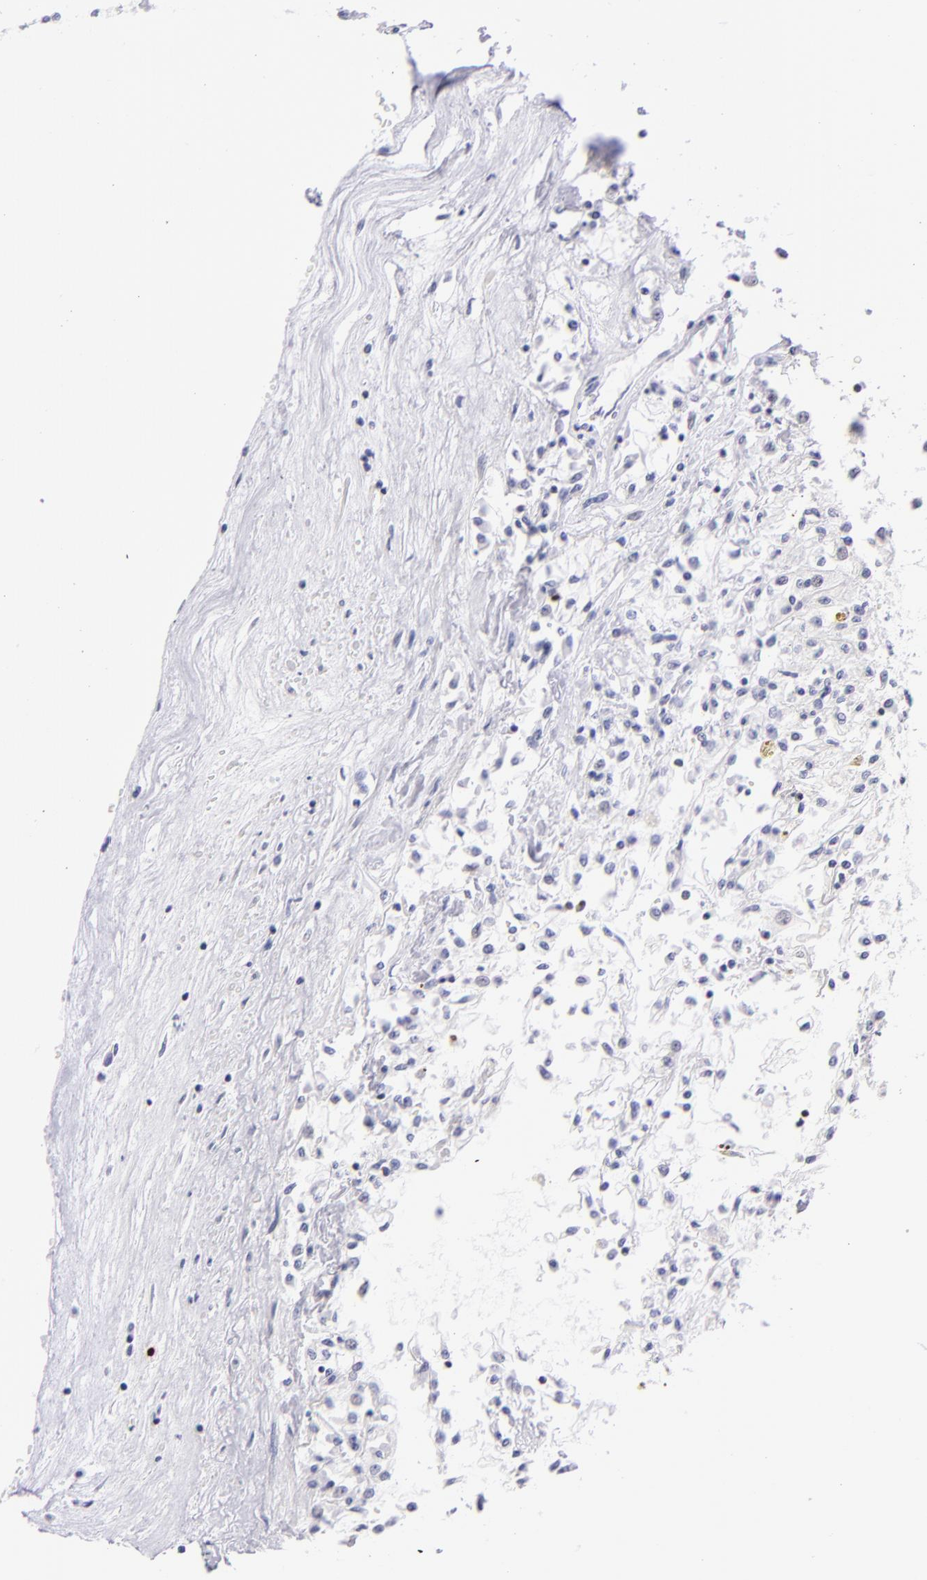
{"staining": {"intensity": "negative", "quantity": "none", "location": "none"}, "tissue": "renal cancer", "cell_type": "Tumor cells", "image_type": "cancer", "snomed": [{"axis": "morphology", "description": "Adenocarcinoma, NOS"}, {"axis": "topography", "description": "Kidney"}], "caption": "Micrograph shows no significant protein staining in tumor cells of renal cancer. (DAB immunohistochemistry, high magnification).", "gene": "PRF1", "patient": {"sex": "male", "age": 78}}